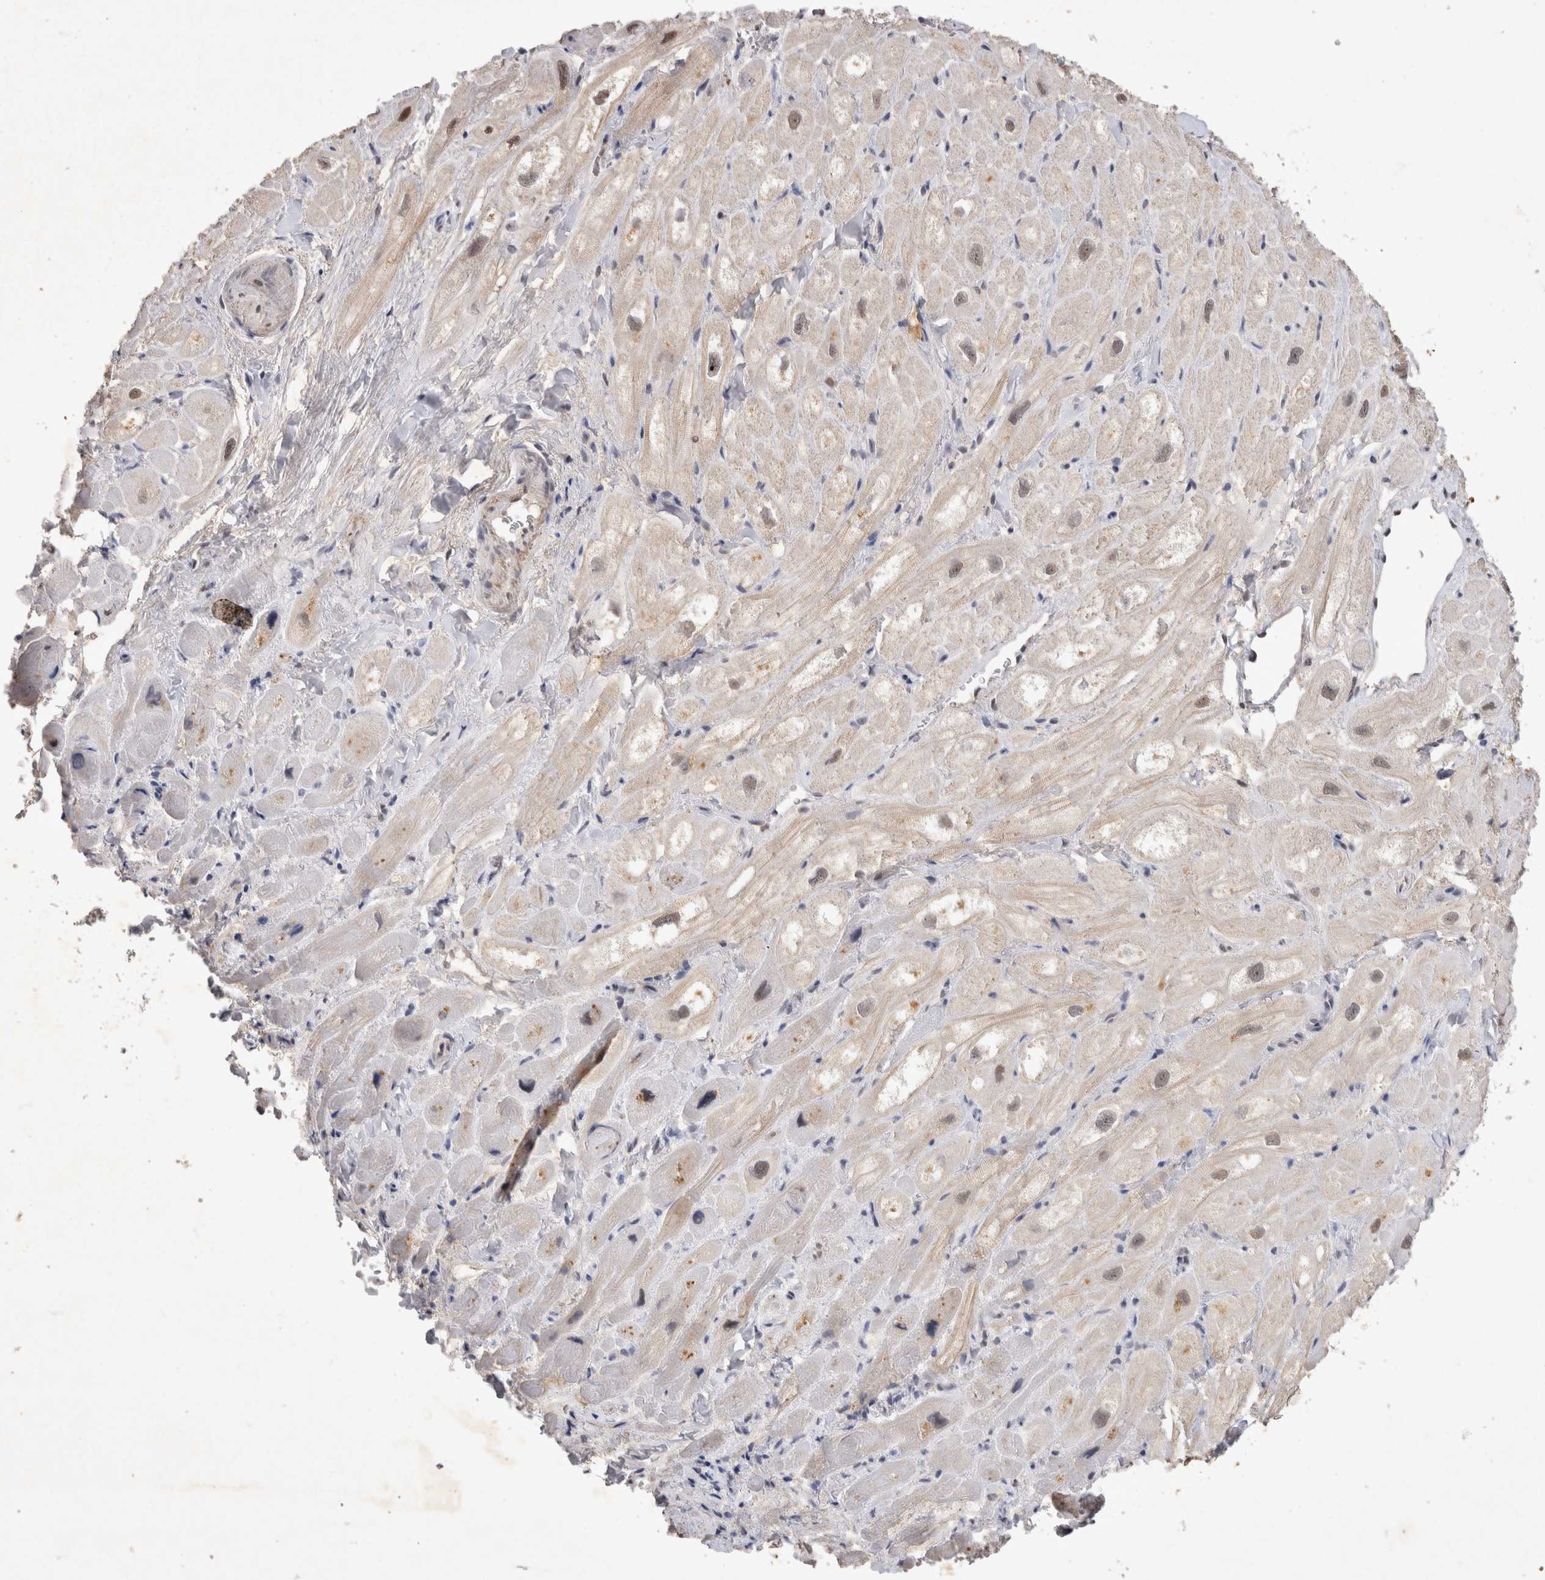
{"staining": {"intensity": "strong", "quantity": "25%-75%", "location": "cytoplasmic/membranous"}, "tissue": "heart muscle", "cell_type": "Cardiomyocytes", "image_type": "normal", "snomed": [{"axis": "morphology", "description": "Normal tissue, NOS"}, {"axis": "topography", "description": "Heart"}], "caption": "This micrograph displays IHC staining of unremarkable heart muscle, with high strong cytoplasmic/membranous expression in approximately 25%-75% of cardiomyocytes.", "gene": "XRCC5", "patient": {"sex": "male", "age": 49}}